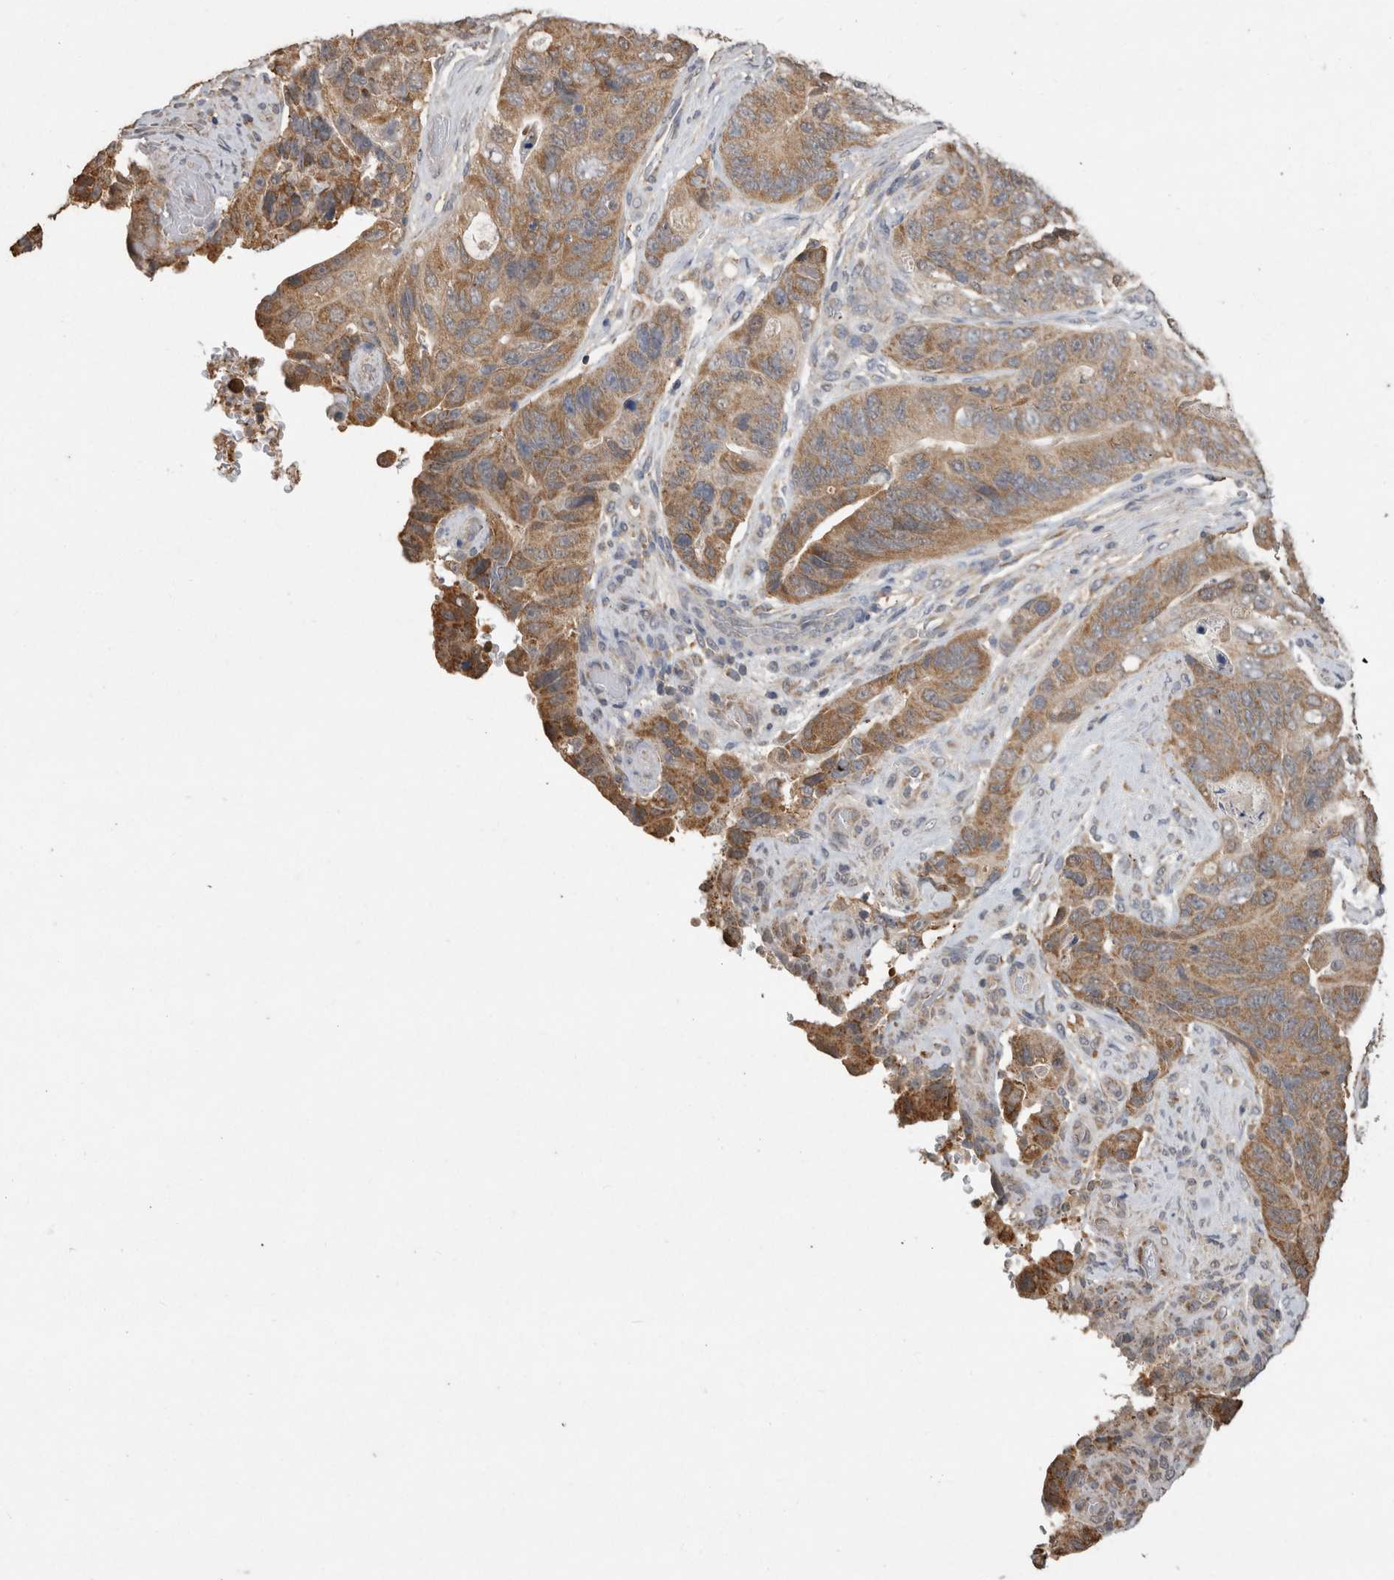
{"staining": {"intensity": "moderate", "quantity": ">75%", "location": "cytoplasmic/membranous"}, "tissue": "stomach cancer", "cell_type": "Tumor cells", "image_type": "cancer", "snomed": [{"axis": "morphology", "description": "Adenocarcinoma, NOS"}, {"axis": "topography", "description": "Stomach"}], "caption": "Brown immunohistochemical staining in human stomach adenocarcinoma displays moderate cytoplasmic/membranous staining in about >75% of tumor cells.", "gene": "PREP", "patient": {"sex": "female", "age": 89}}